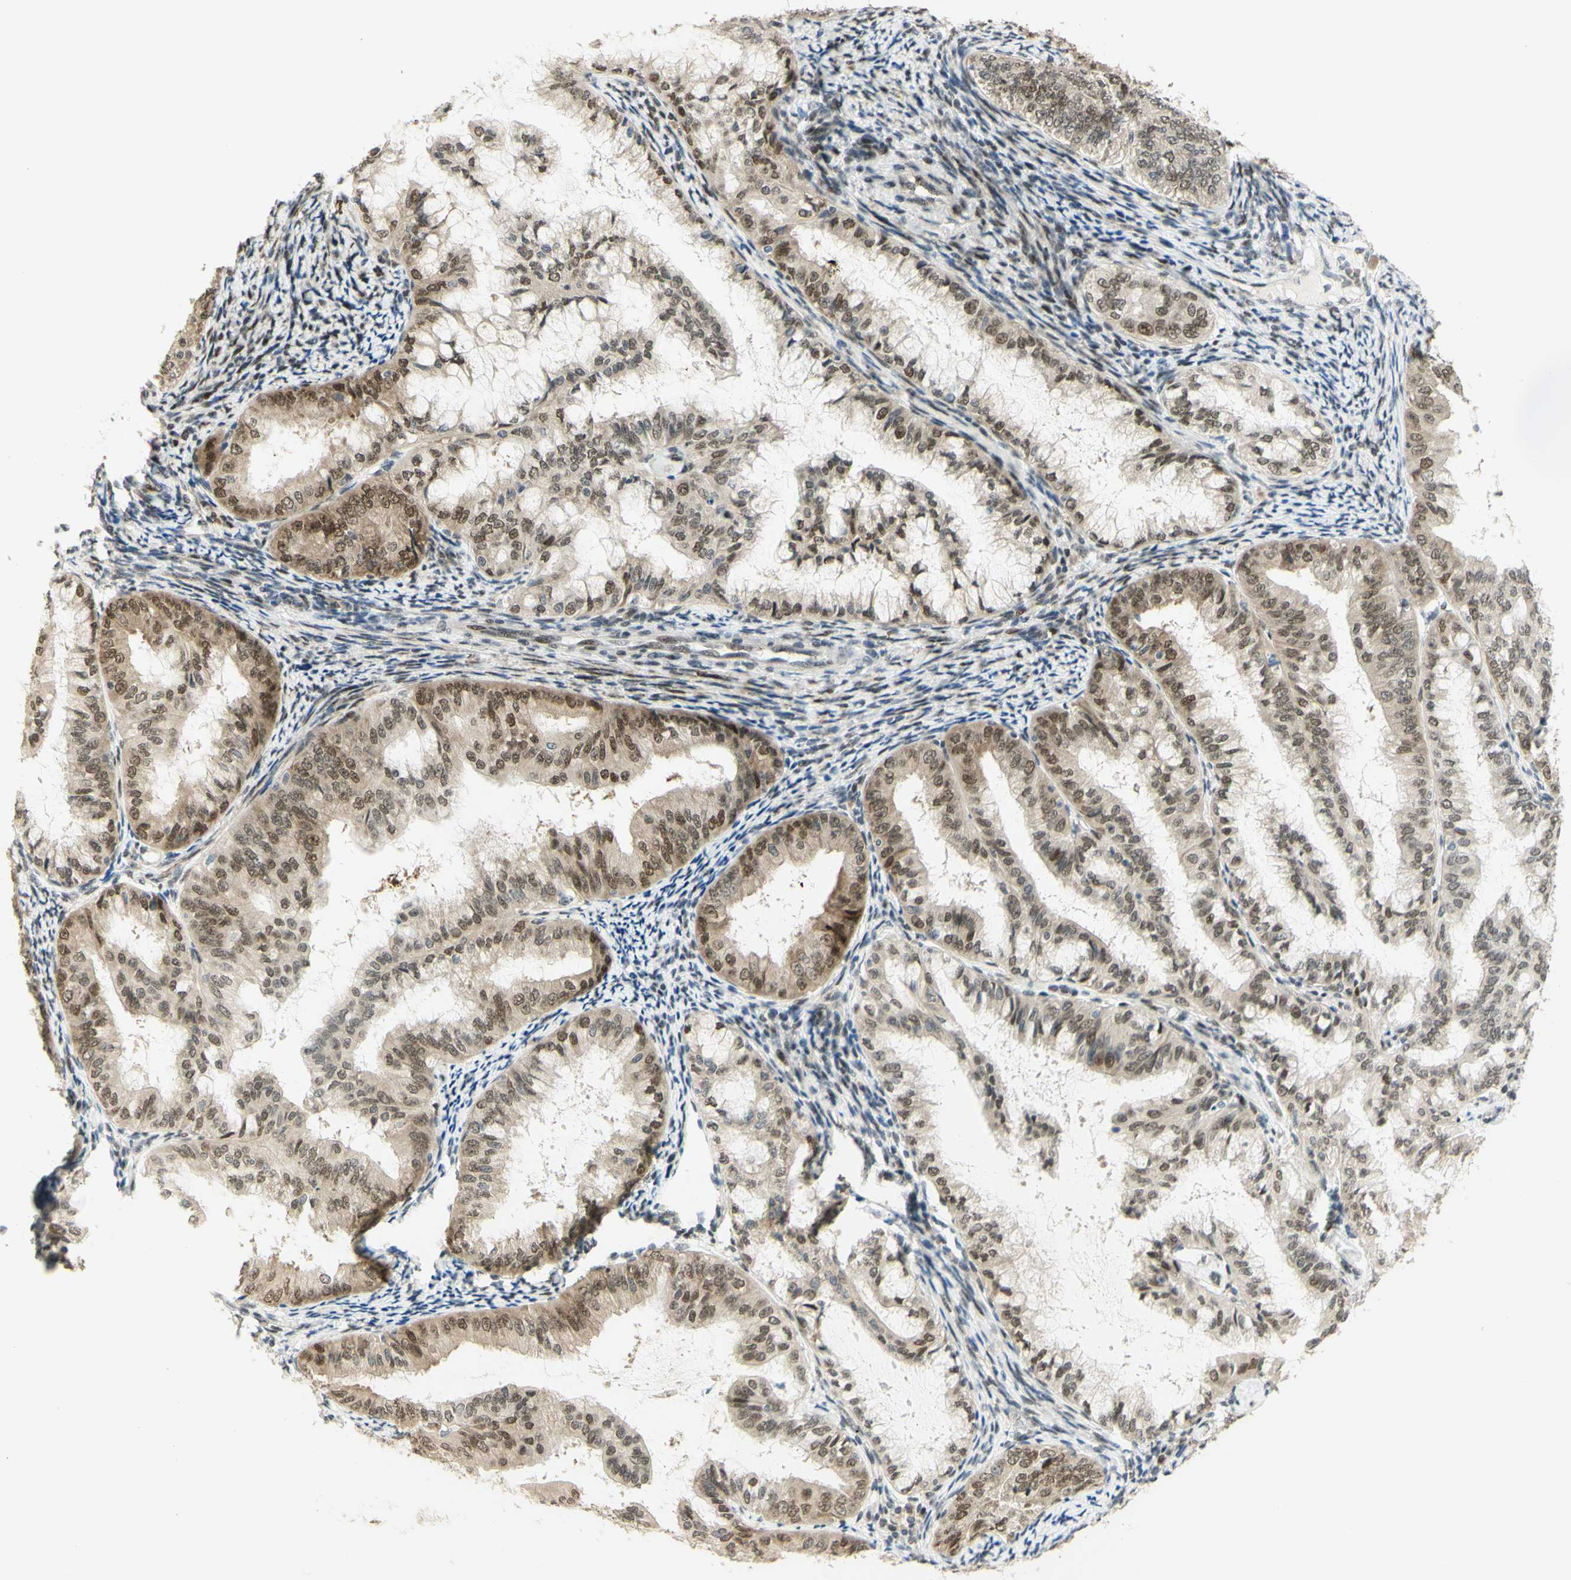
{"staining": {"intensity": "moderate", "quantity": ">75%", "location": "nuclear"}, "tissue": "endometrial cancer", "cell_type": "Tumor cells", "image_type": "cancer", "snomed": [{"axis": "morphology", "description": "Adenocarcinoma, NOS"}, {"axis": "topography", "description": "Endometrium"}], "caption": "Protein expression analysis of endometrial adenocarcinoma reveals moderate nuclear expression in about >75% of tumor cells.", "gene": "DDX1", "patient": {"sex": "female", "age": 63}}